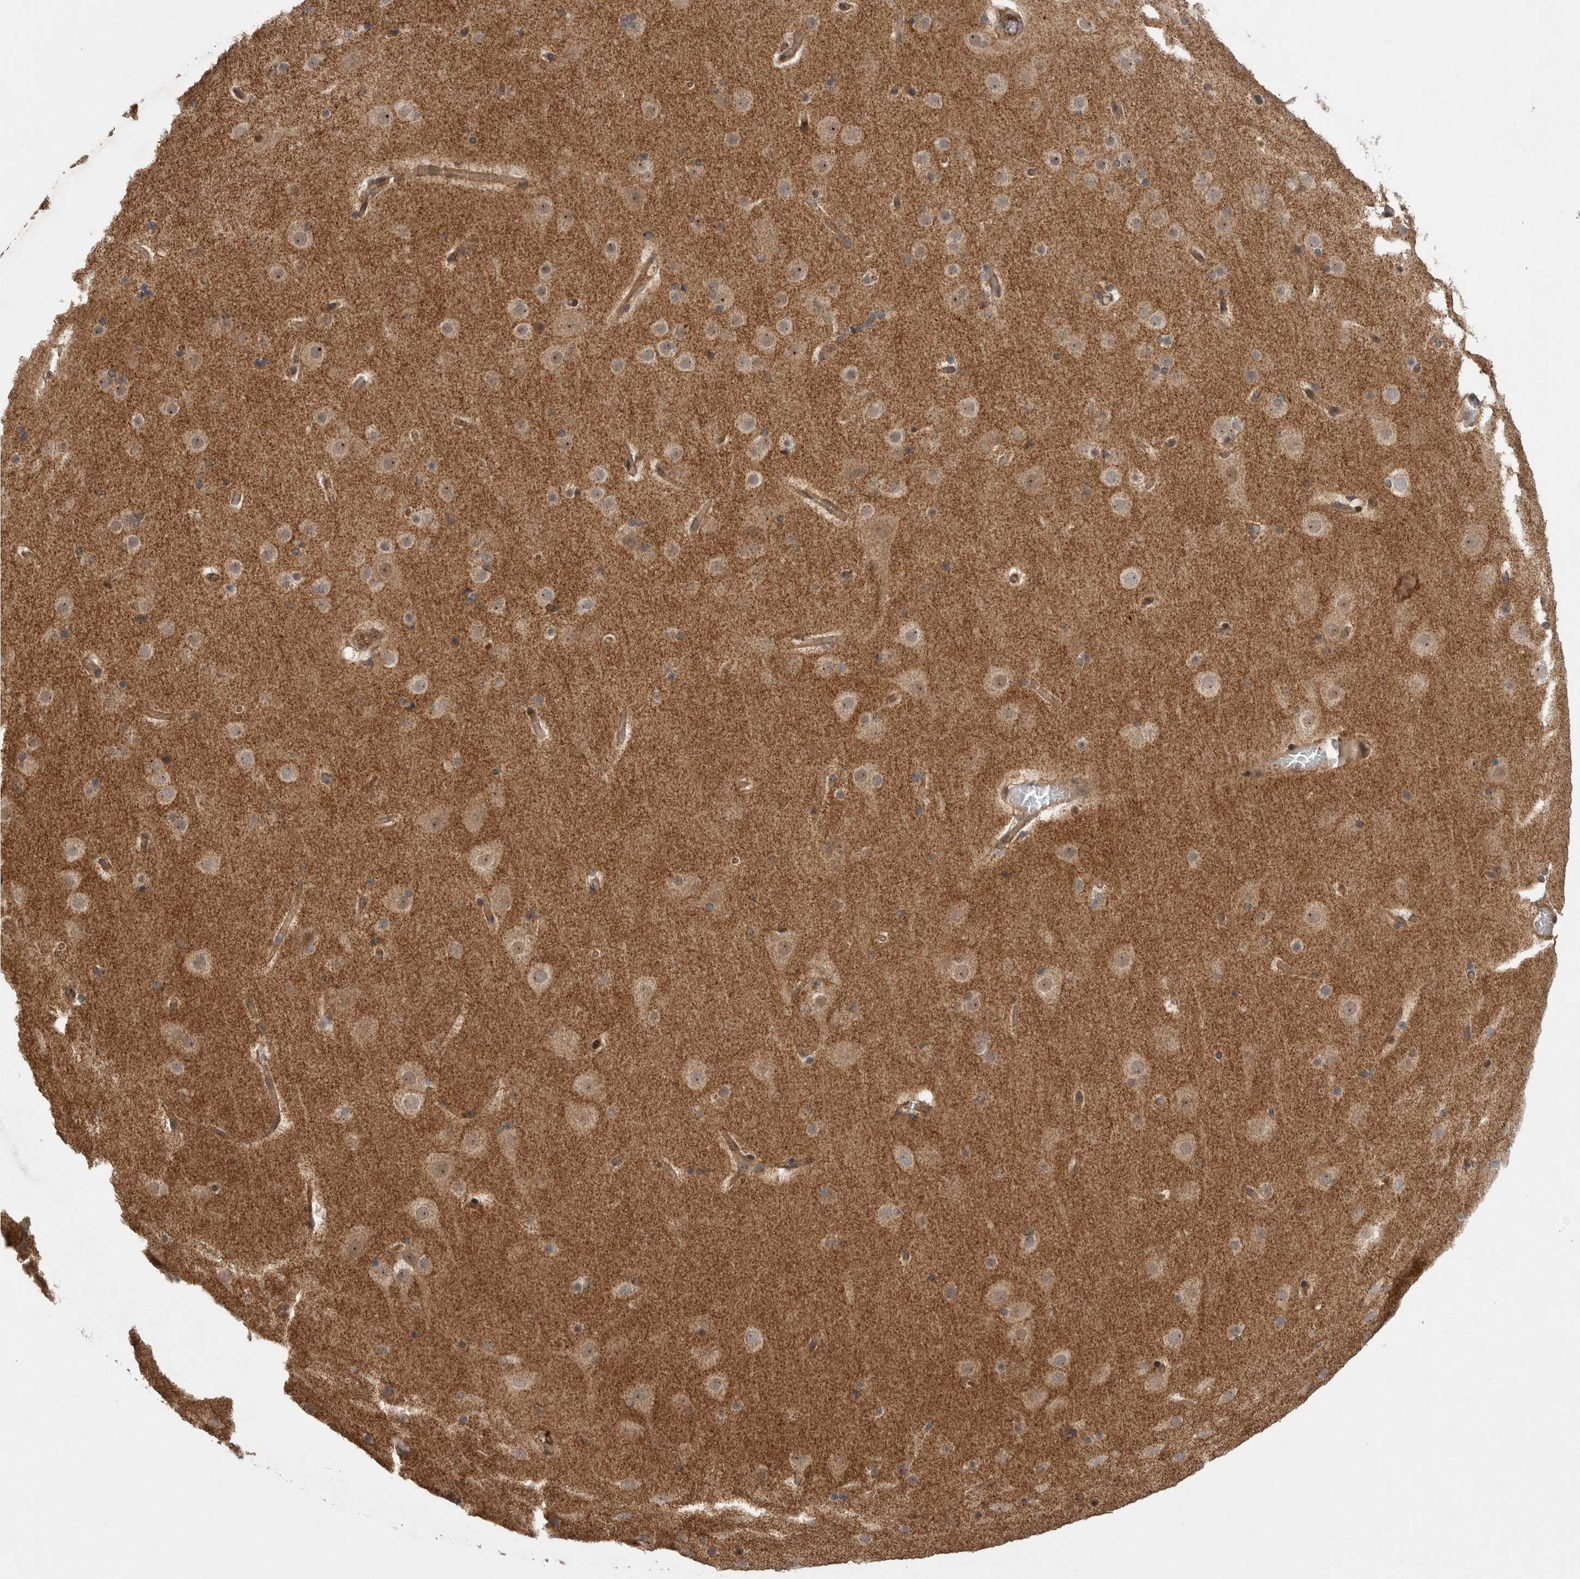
{"staining": {"intensity": "moderate", "quantity": ">75%", "location": "cytoplasmic/membranous"}, "tissue": "cerebral cortex", "cell_type": "Endothelial cells", "image_type": "normal", "snomed": [{"axis": "morphology", "description": "Normal tissue, NOS"}, {"axis": "topography", "description": "Cerebral cortex"}], "caption": "A photomicrograph of human cerebral cortex stained for a protein reveals moderate cytoplasmic/membranous brown staining in endothelial cells. (Brightfield microscopy of DAB IHC at high magnification).", "gene": "DHDDS", "patient": {"sex": "male", "age": 57}}